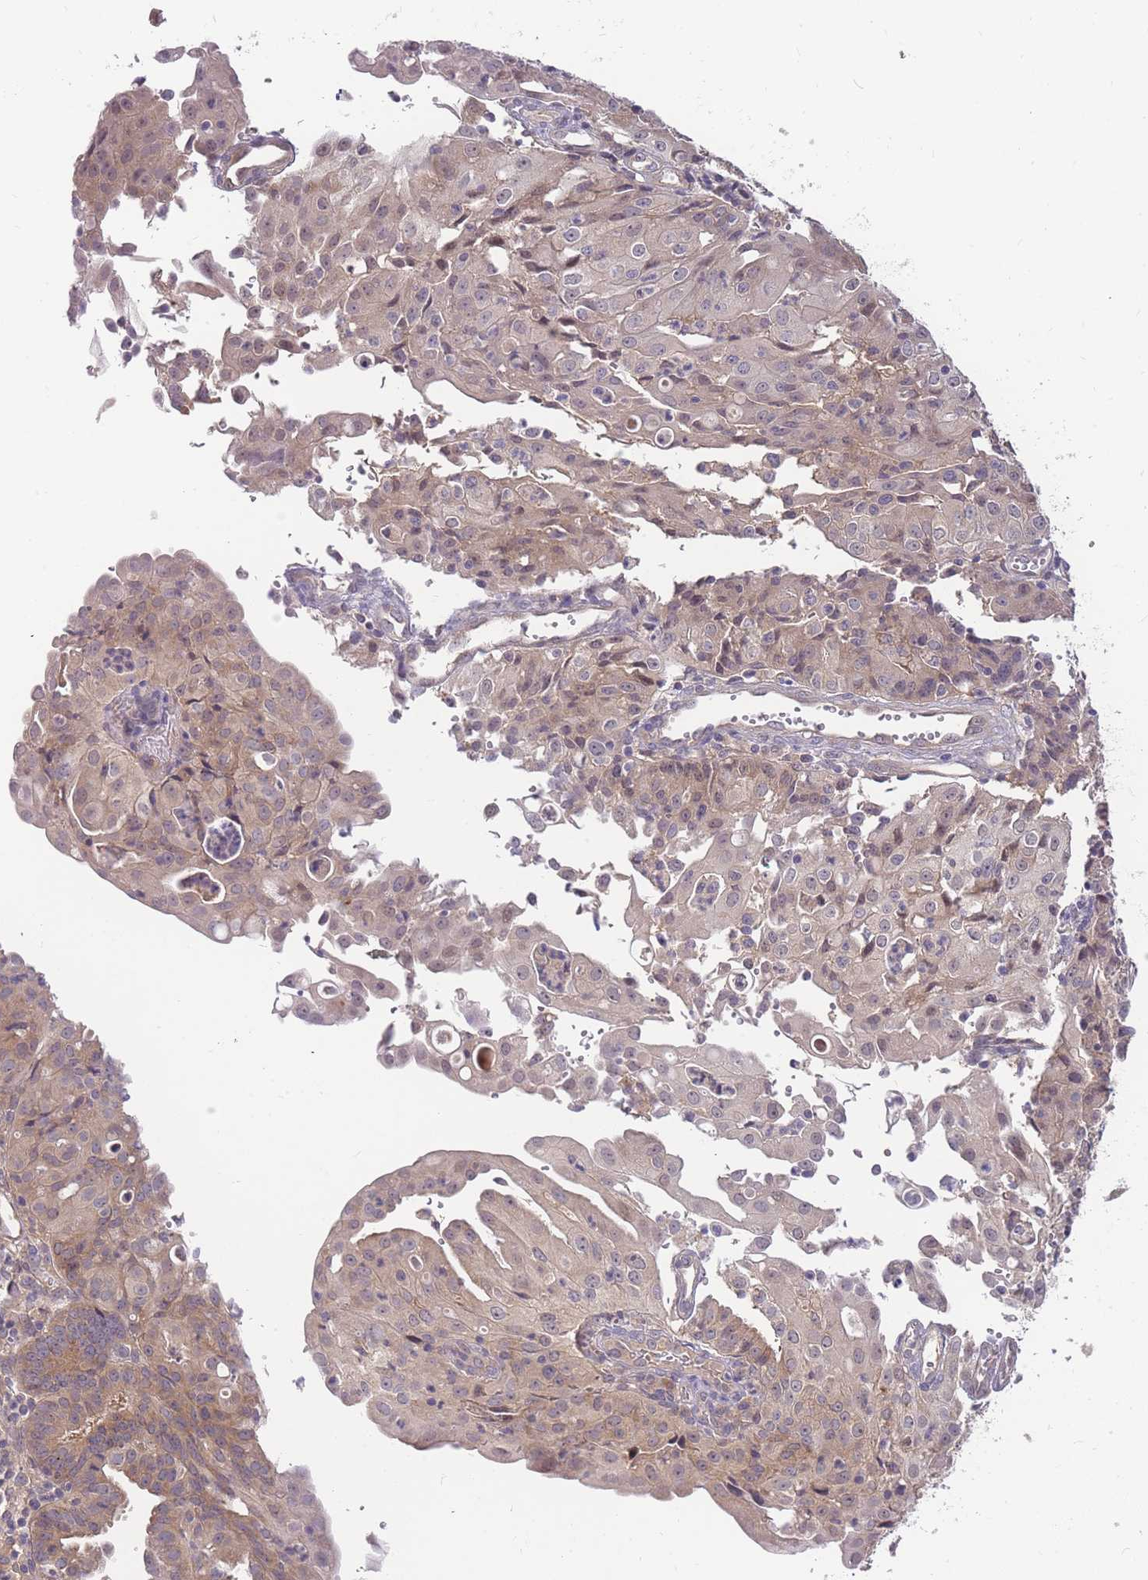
{"staining": {"intensity": "weak", "quantity": "25%-75%", "location": "cytoplasmic/membranous"}, "tissue": "endometrial cancer", "cell_type": "Tumor cells", "image_type": "cancer", "snomed": [{"axis": "morphology", "description": "Adenocarcinoma, NOS"}, {"axis": "topography", "description": "Endometrium"}], "caption": "High-power microscopy captured an immunohistochemistry image of endometrial adenocarcinoma, revealing weak cytoplasmic/membranous positivity in about 25%-75% of tumor cells.", "gene": "ZNF577", "patient": {"sex": "female", "age": 56}}